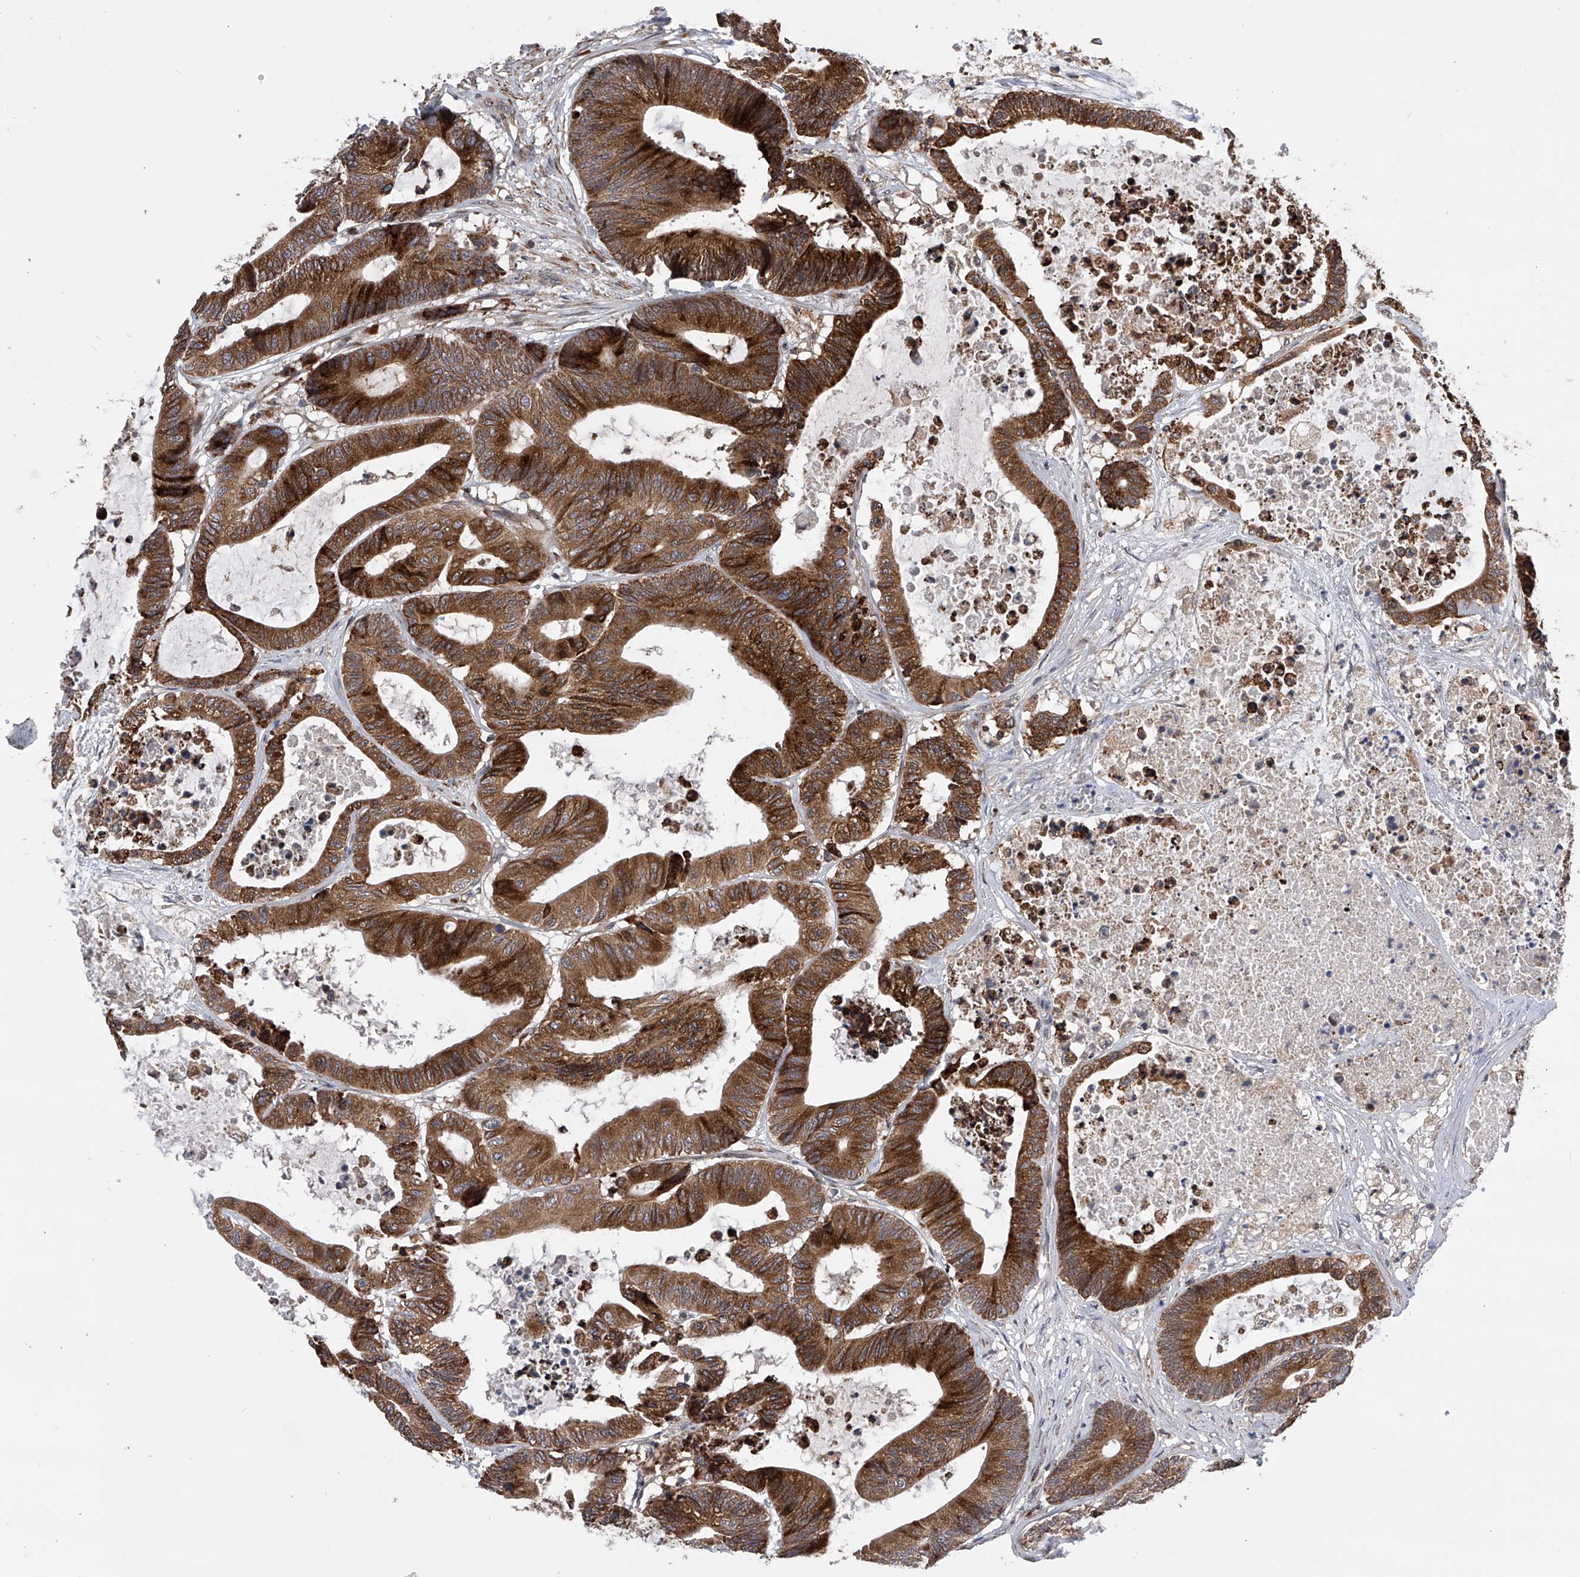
{"staining": {"intensity": "strong", "quantity": ">75%", "location": "cytoplasmic/membranous"}, "tissue": "colorectal cancer", "cell_type": "Tumor cells", "image_type": "cancer", "snomed": [{"axis": "morphology", "description": "Adenocarcinoma, NOS"}, {"axis": "topography", "description": "Colon"}], "caption": "Protein staining of colorectal adenocarcinoma tissue reveals strong cytoplasmic/membranous positivity in about >75% of tumor cells.", "gene": "SPOCK1", "patient": {"sex": "female", "age": 84}}